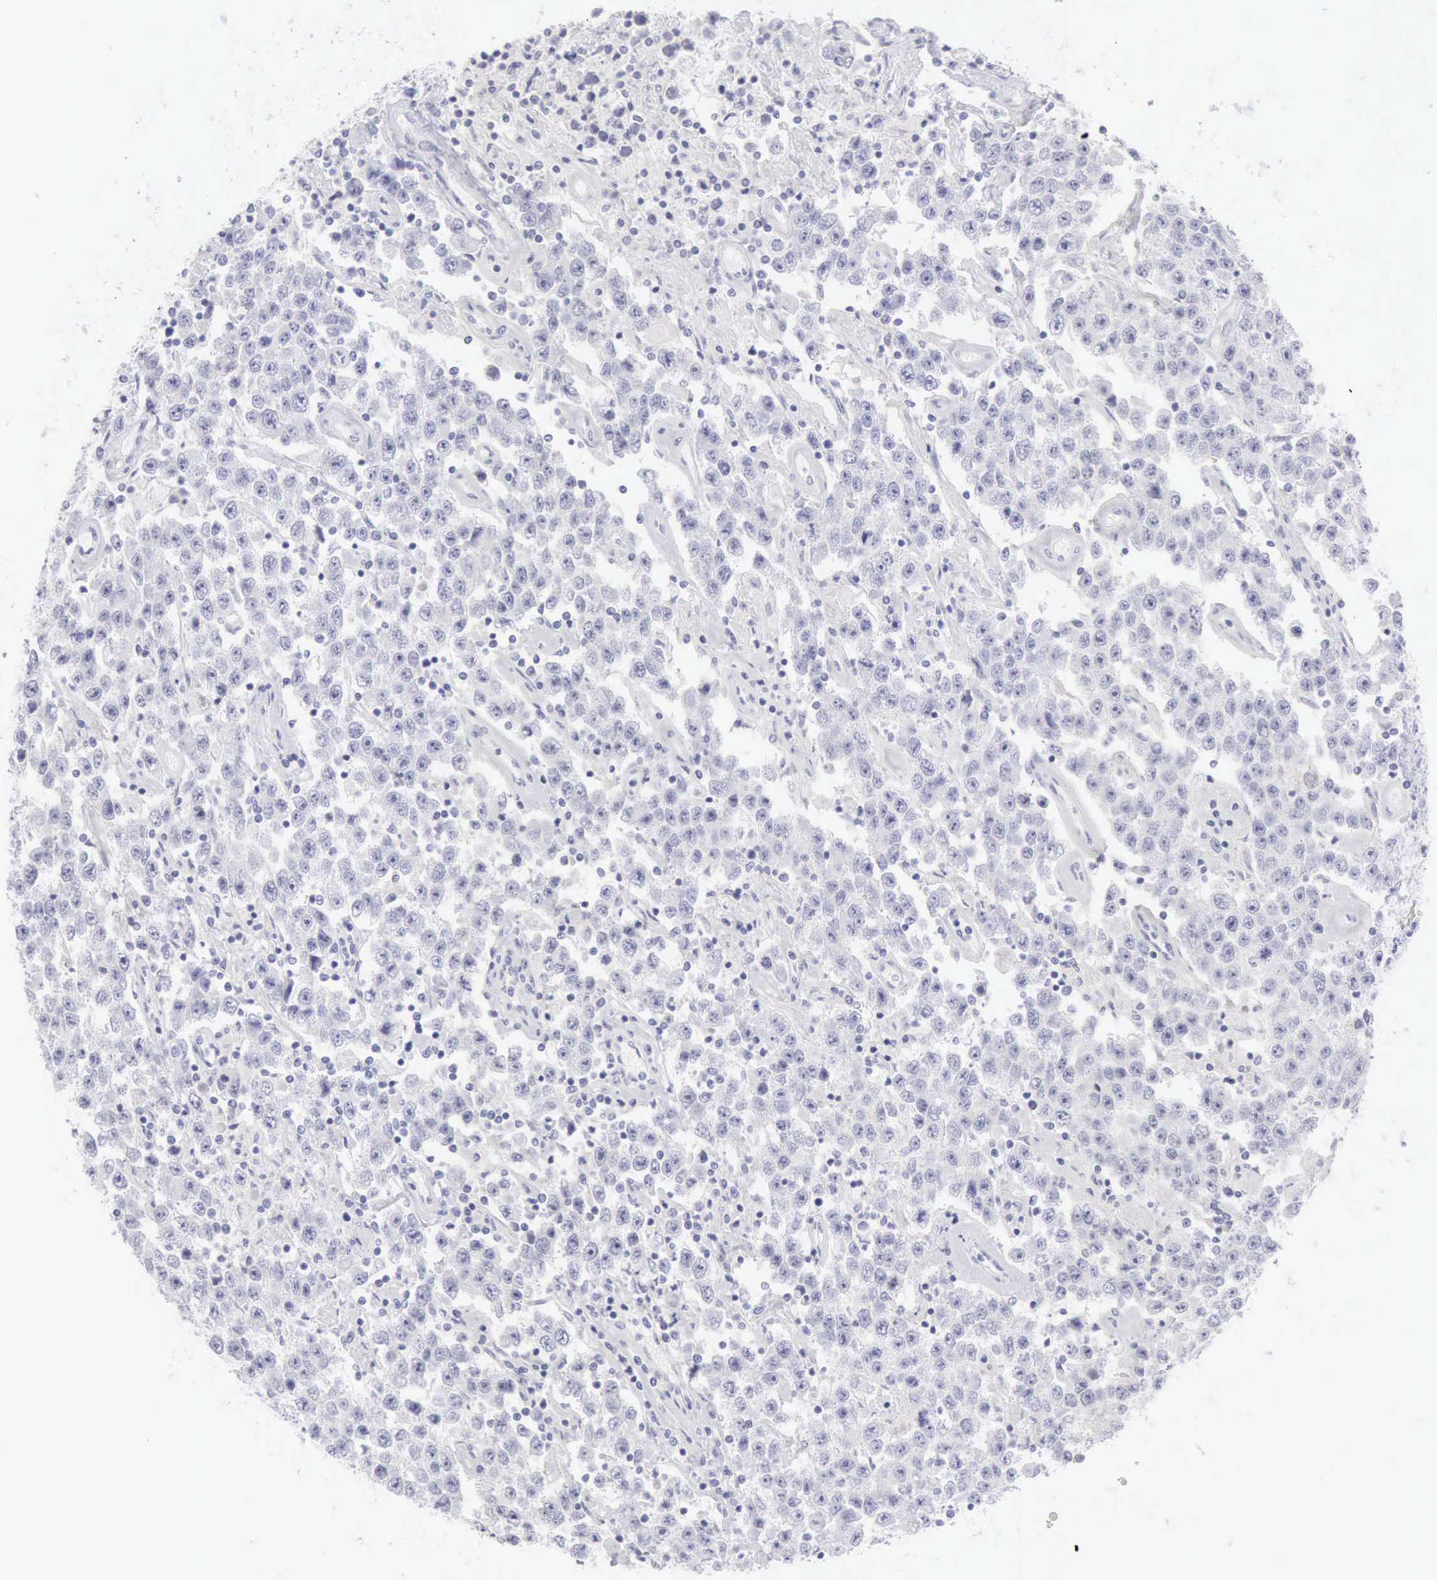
{"staining": {"intensity": "negative", "quantity": "none", "location": "none"}, "tissue": "testis cancer", "cell_type": "Tumor cells", "image_type": "cancer", "snomed": [{"axis": "morphology", "description": "Seminoma, NOS"}, {"axis": "topography", "description": "Testis"}], "caption": "High magnification brightfield microscopy of testis cancer stained with DAB (3,3'-diaminobenzidine) (brown) and counterstained with hematoxylin (blue): tumor cells show no significant expression.", "gene": "KRT10", "patient": {"sex": "male", "age": 52}}